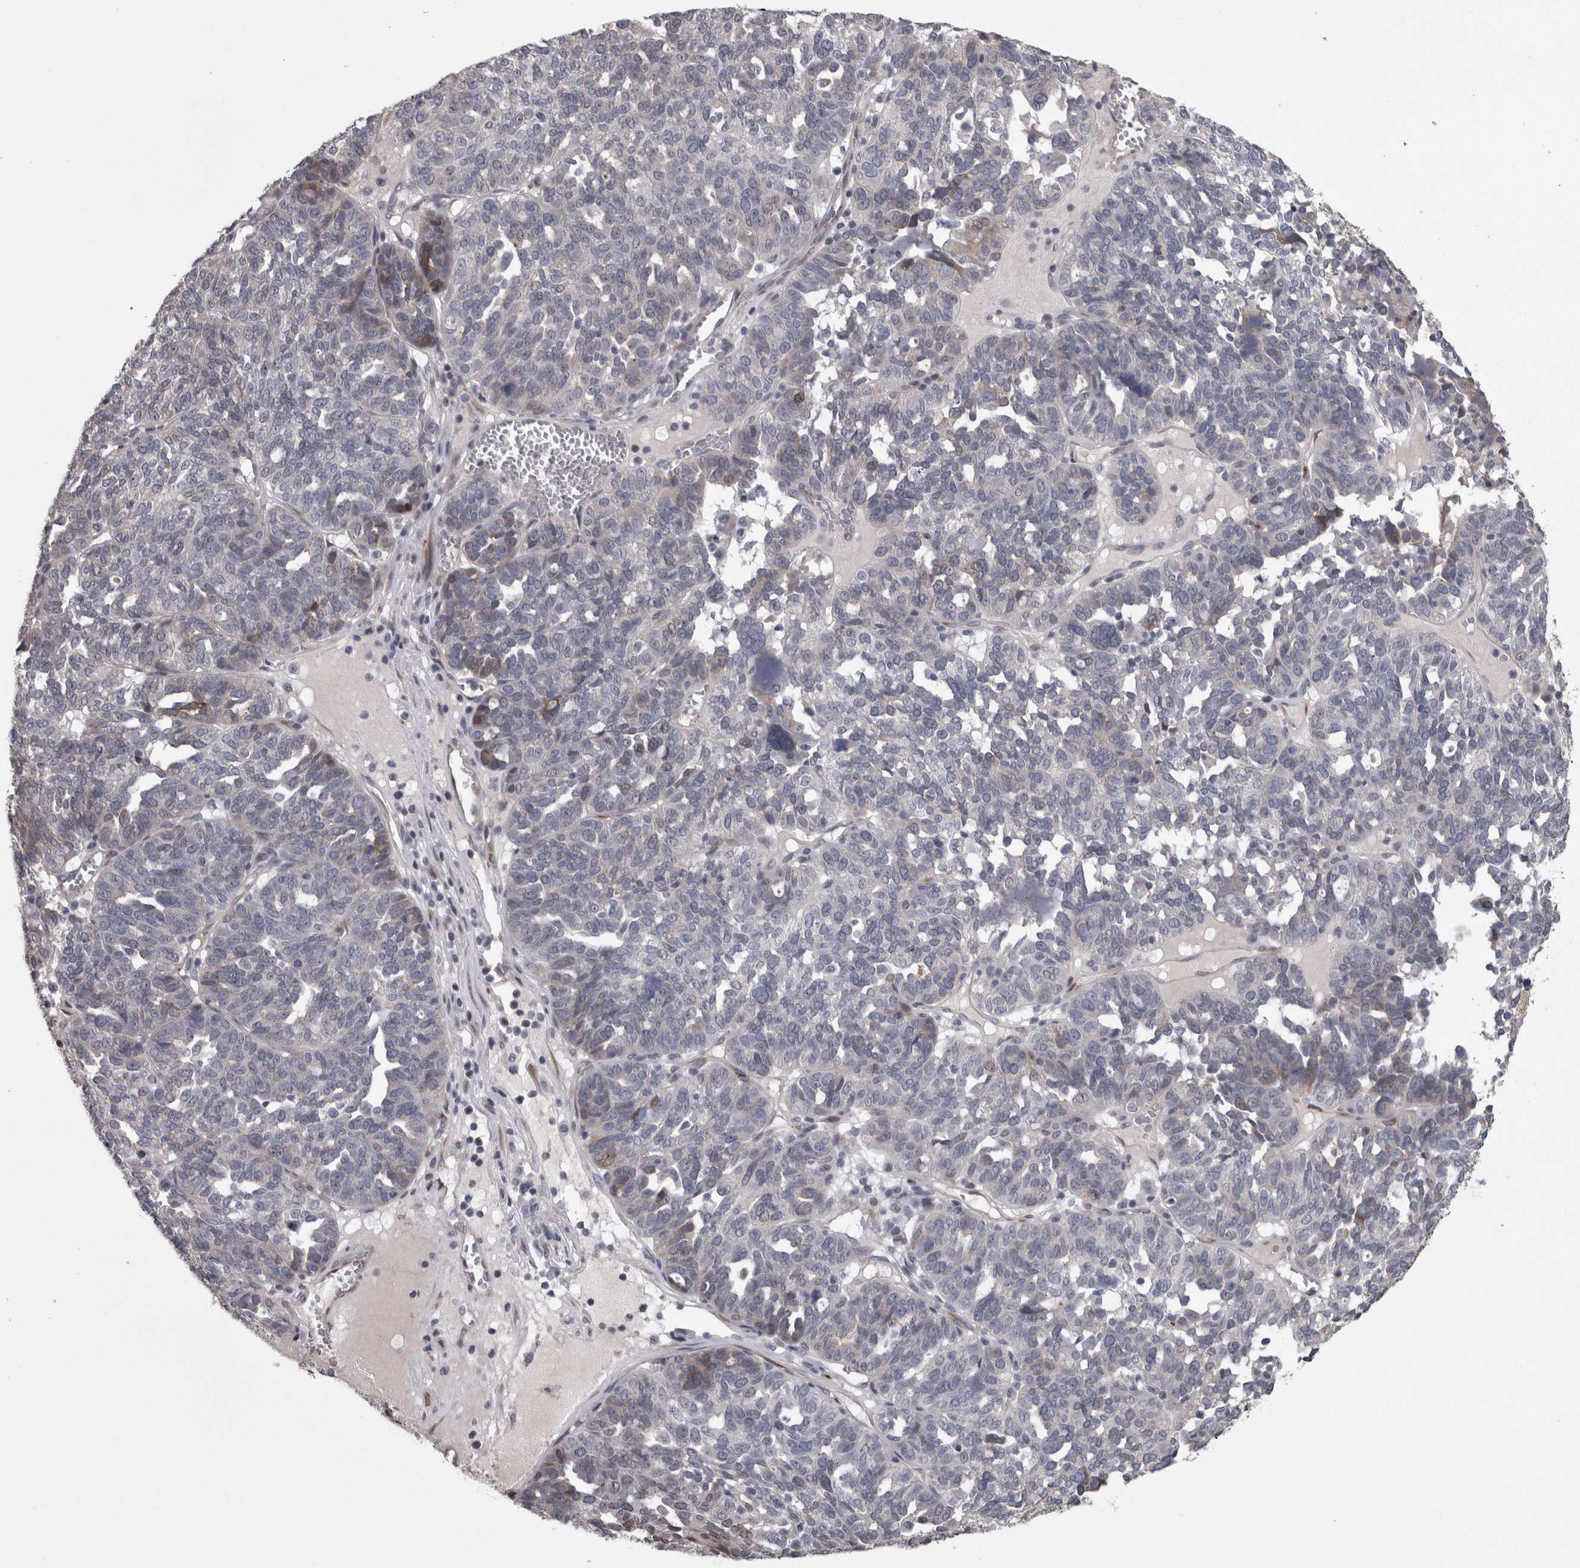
{"staining": {"intensity": "negative", "quantity": "none", "location": "none"}, "tissue": "ovarian cancer", "cell_type": "Tumor cells", "image_type": "cancer", "snomed": [{"axis": "morphology", "description": "Cystadenocarcinoma, serous, NOS"}, {"axis": "topography", "description": "Ovary"}], "caption": "A high-resolution histopathology image shows immunohistochemistry (IHC) staining of ovarian cancer, which reveals no significant positivity in tumor cells.", "gene": "STC1", "patient": {"sex": "female", "age": 59}}